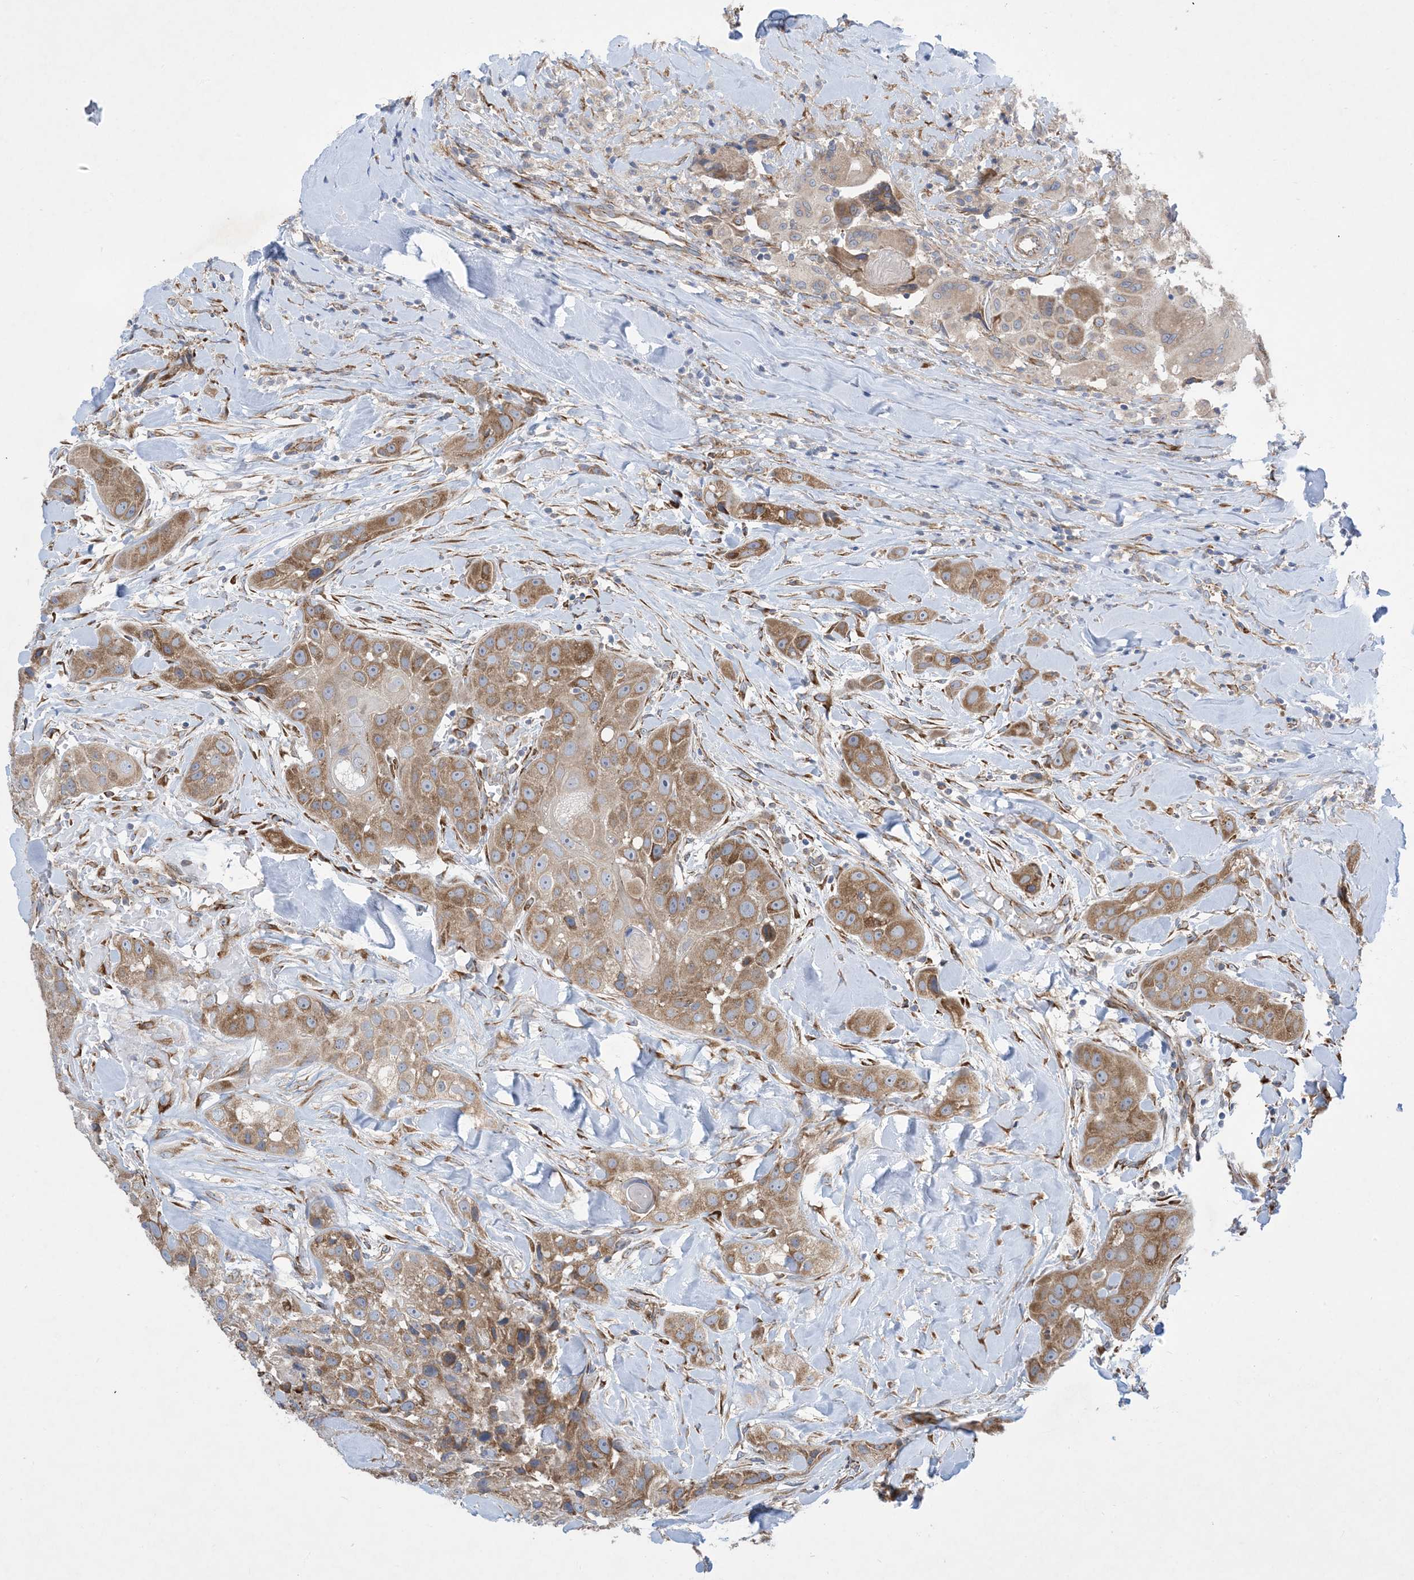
{"staining": {"intensity": "moderate", "quantity": "25%-75%", "location": "cytoplasmic/membranous"}, "tissue": "head and neck cancer", "cell_type": "Tumor cells", "image_type": "cancer", "snomed": [{"axis": "morphology", "description": "Normal tissue, NOS"}, {"axis": "morphology", "description": "Squamous cell carcinoma, NOS"}, {"axis": "topography", "description": "Skeletal muscle"}, {"axis": "topography", "description": "Head-Neck"}], "caption": "Head and neck squamous cell carcinoma was stained to show a protein in brown. There is medium levels of moderate cytoplasmic/membranous expression in about 25%-75% of tumor cells.", "gene": "OTOP1", "patient": {"sex": "male", "age": 51}}